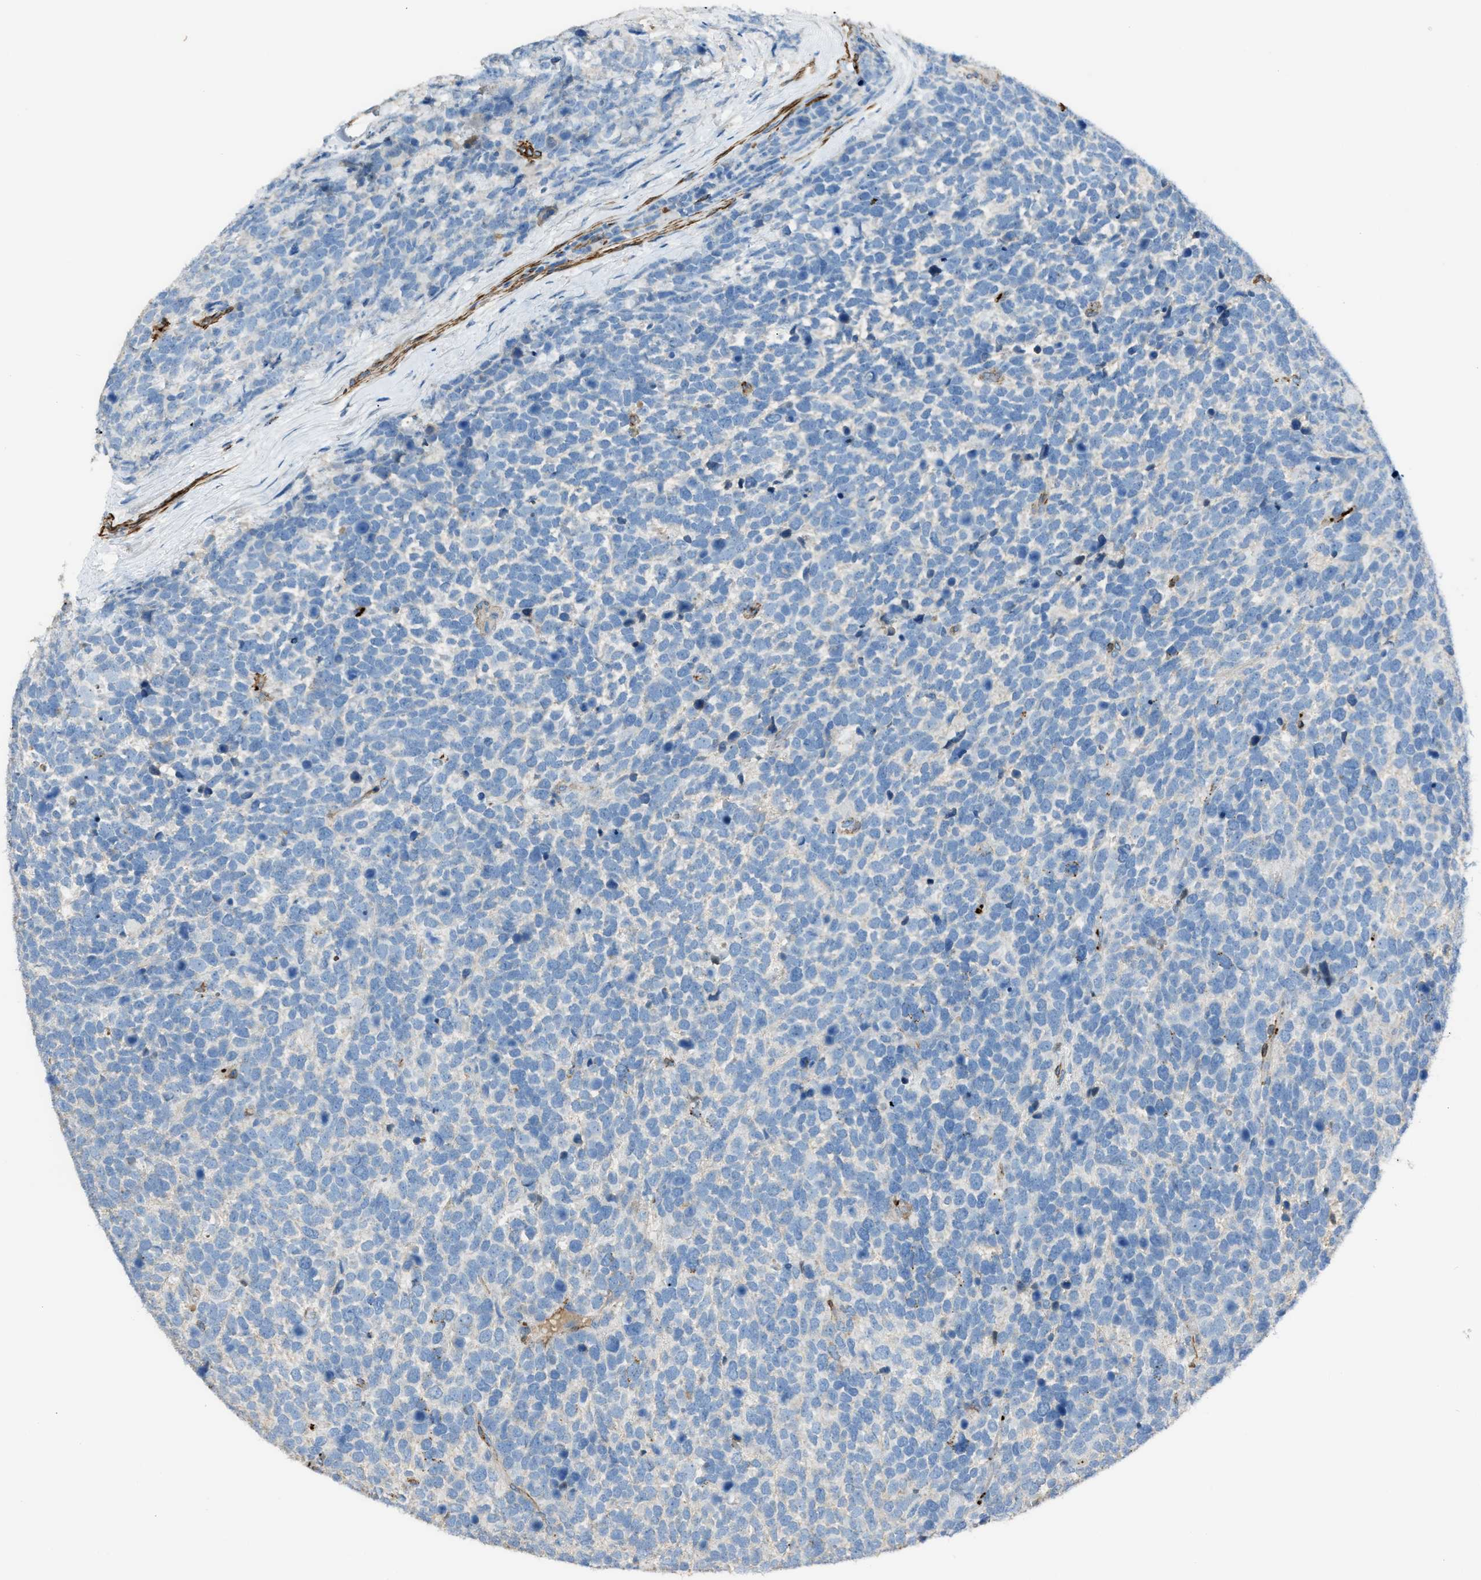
{"staining": {"intensity": "negative", "quantity": "none", "location": "none"}, "tissue": "urothelial cancer", "cell_type": "Tumor cells", "image_type": "cancer", "snomed": [{"axis": "morphology", "description": "Urothelial carcinoma, High grade"}, {"axis": "topography", "description": "Urinary bladder"}], "caption": "Immunohistochemical staining of high-grade urothelial carcinoma shows no significant expression in tumor cells.", "gene": "SLC22A15", "patient": {"sex": "female", "age": 82}}